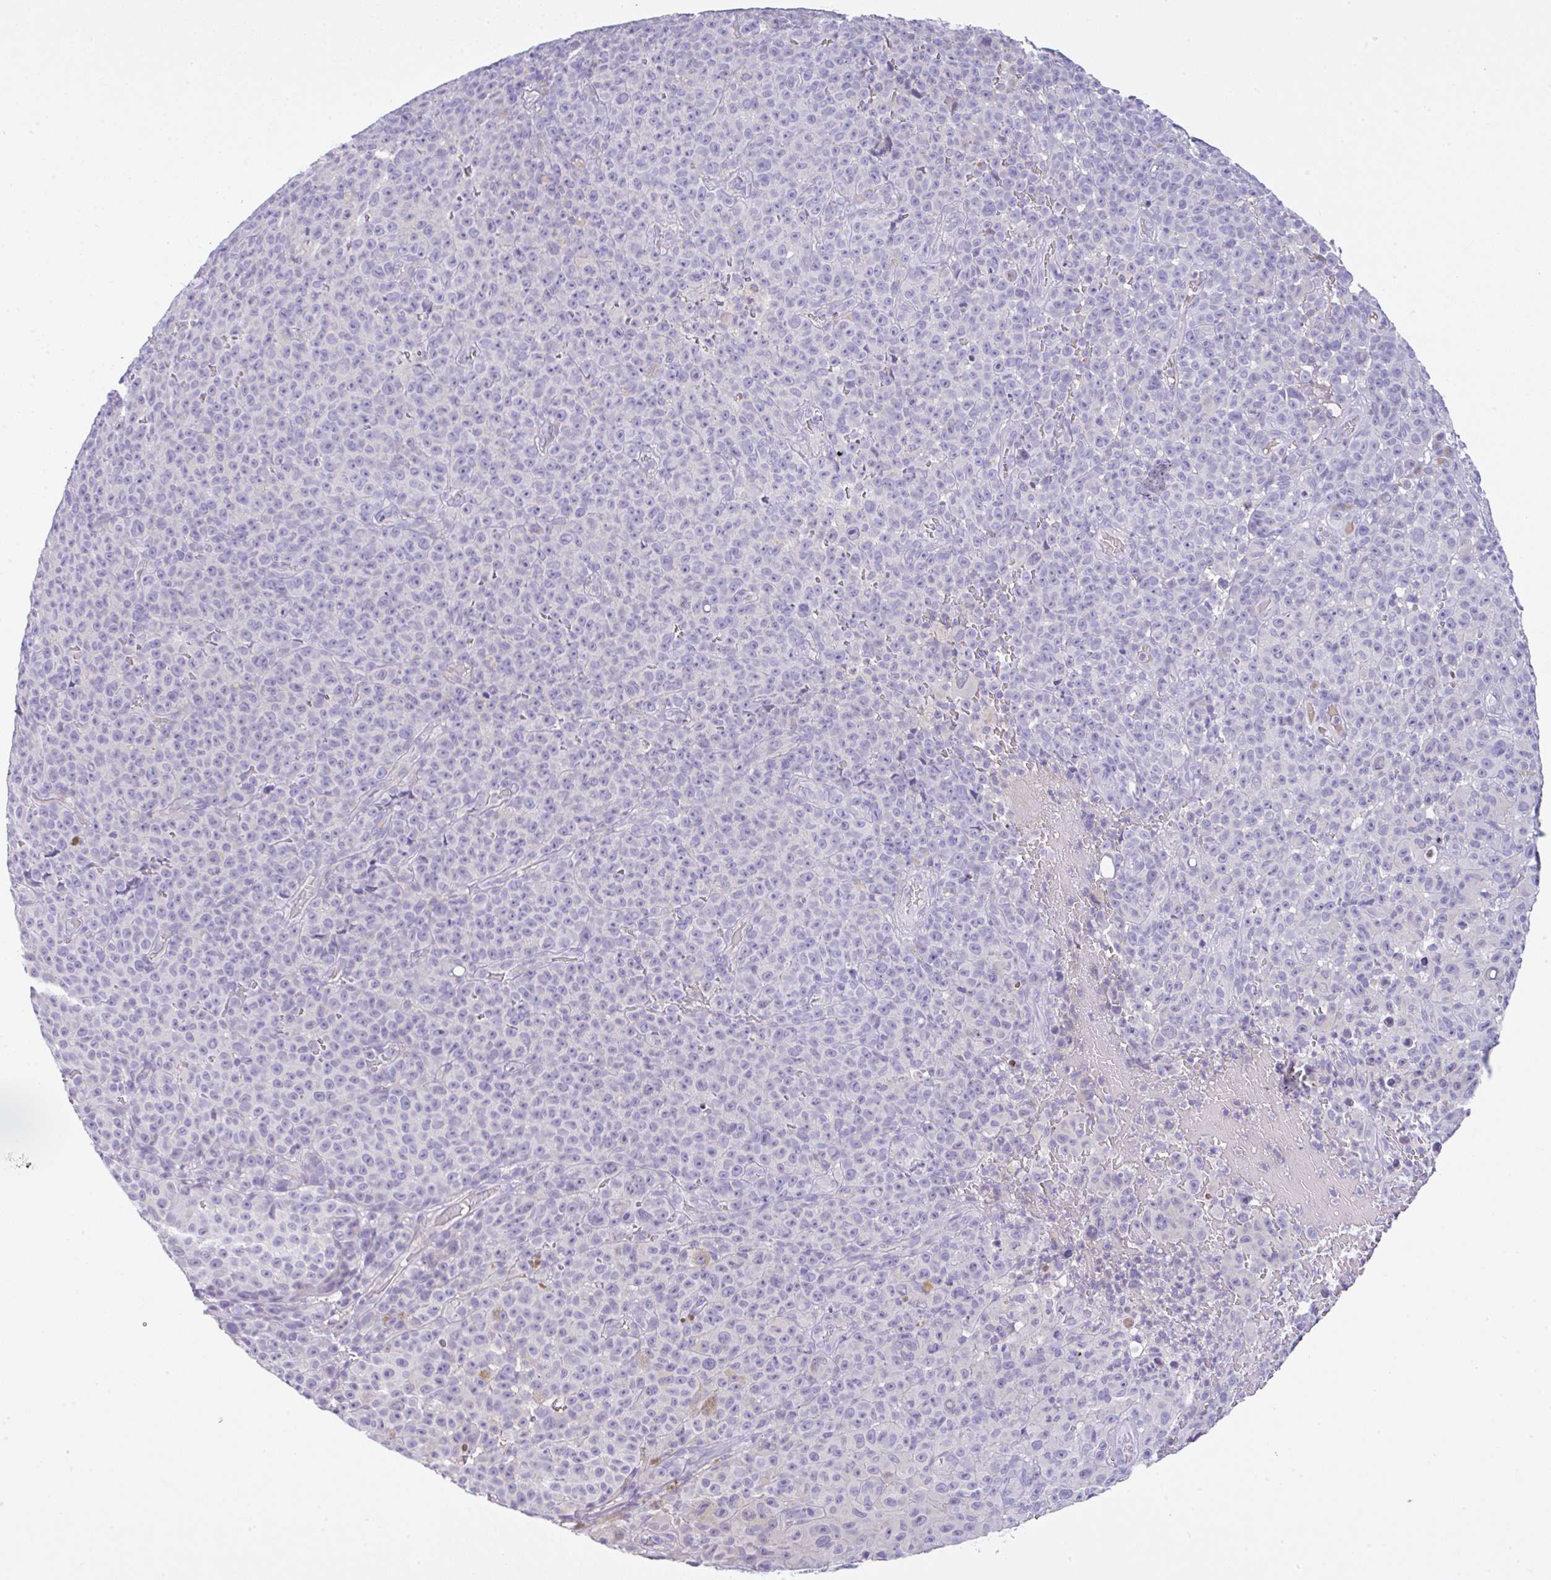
{"staining": {"intensity": "negative", "quantity": "none", "location": "none"}, "tissue": "melanoma", "cell_type": "Tumor cells", "image_type": "cancer", "snomed": [{"axis": "morphology", "description": "Malignant melanoma, NOS"}, {"axis": "topography", "description": "Skin"}], "caption": "Malignant melanoma was stained to show a protein in brown. There is no significant positivity in tumor cells. Nuclei are stained in blue.", "gene": "SERPINE3", "patient": {"sex": "female", "age": 82}}